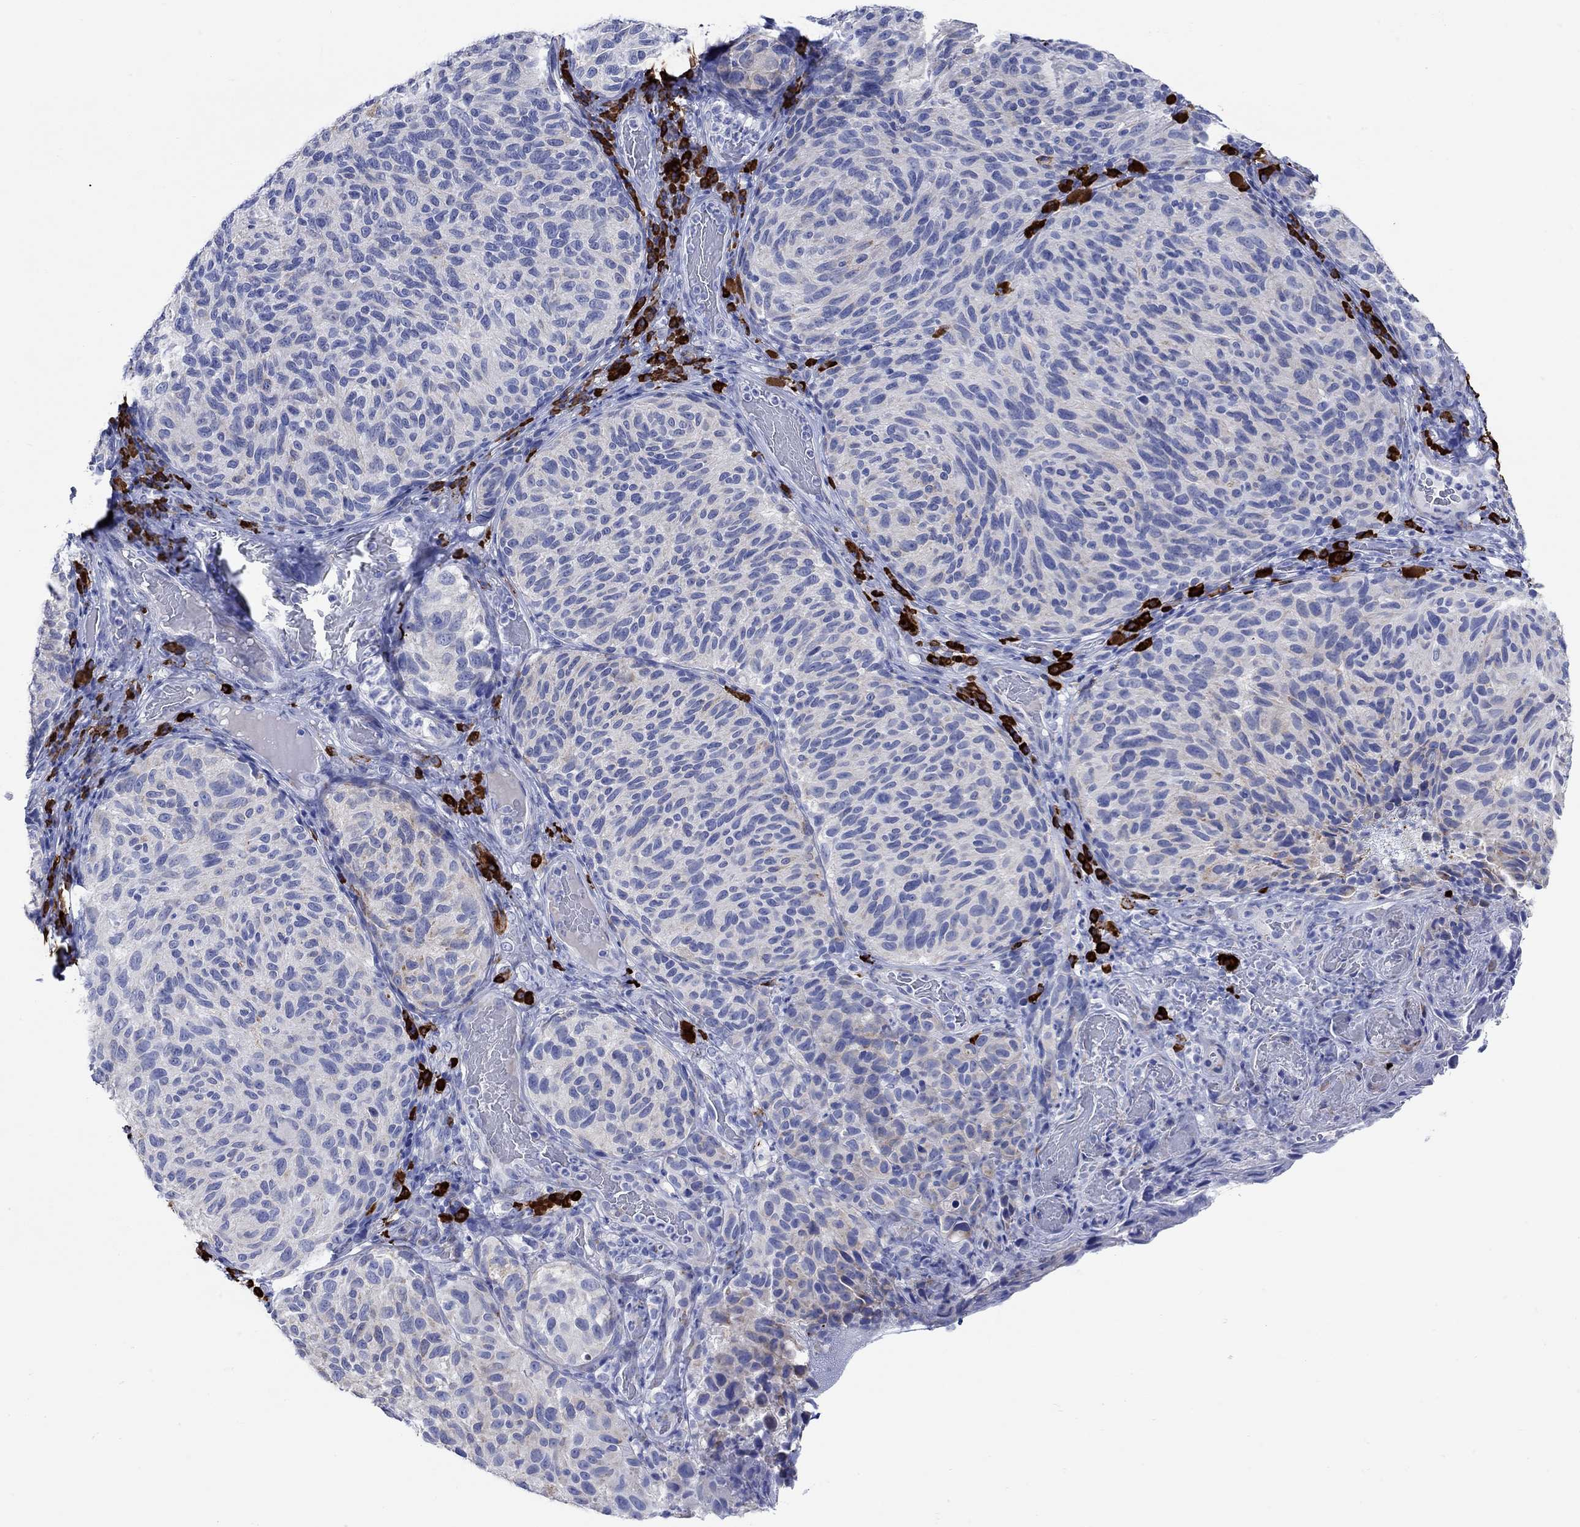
{"staining": {"intensity": "weak", "quantity": "<25%", "location": "cytoplasmic/membranous"}, "tissue": "melanoma", "cell_type": "Tumor cells", "image_type": "cancer", "snomed": [{"axis": "morphology", "description": "Malignant melanoma, NOS"}, {"axis": "topography", "description": "Skin"}], "caption": "Tumor cells show no significant expression in malignant melanoma.", "gene": "P2RY6", "patient": {"sex": "female", "age": 73}}